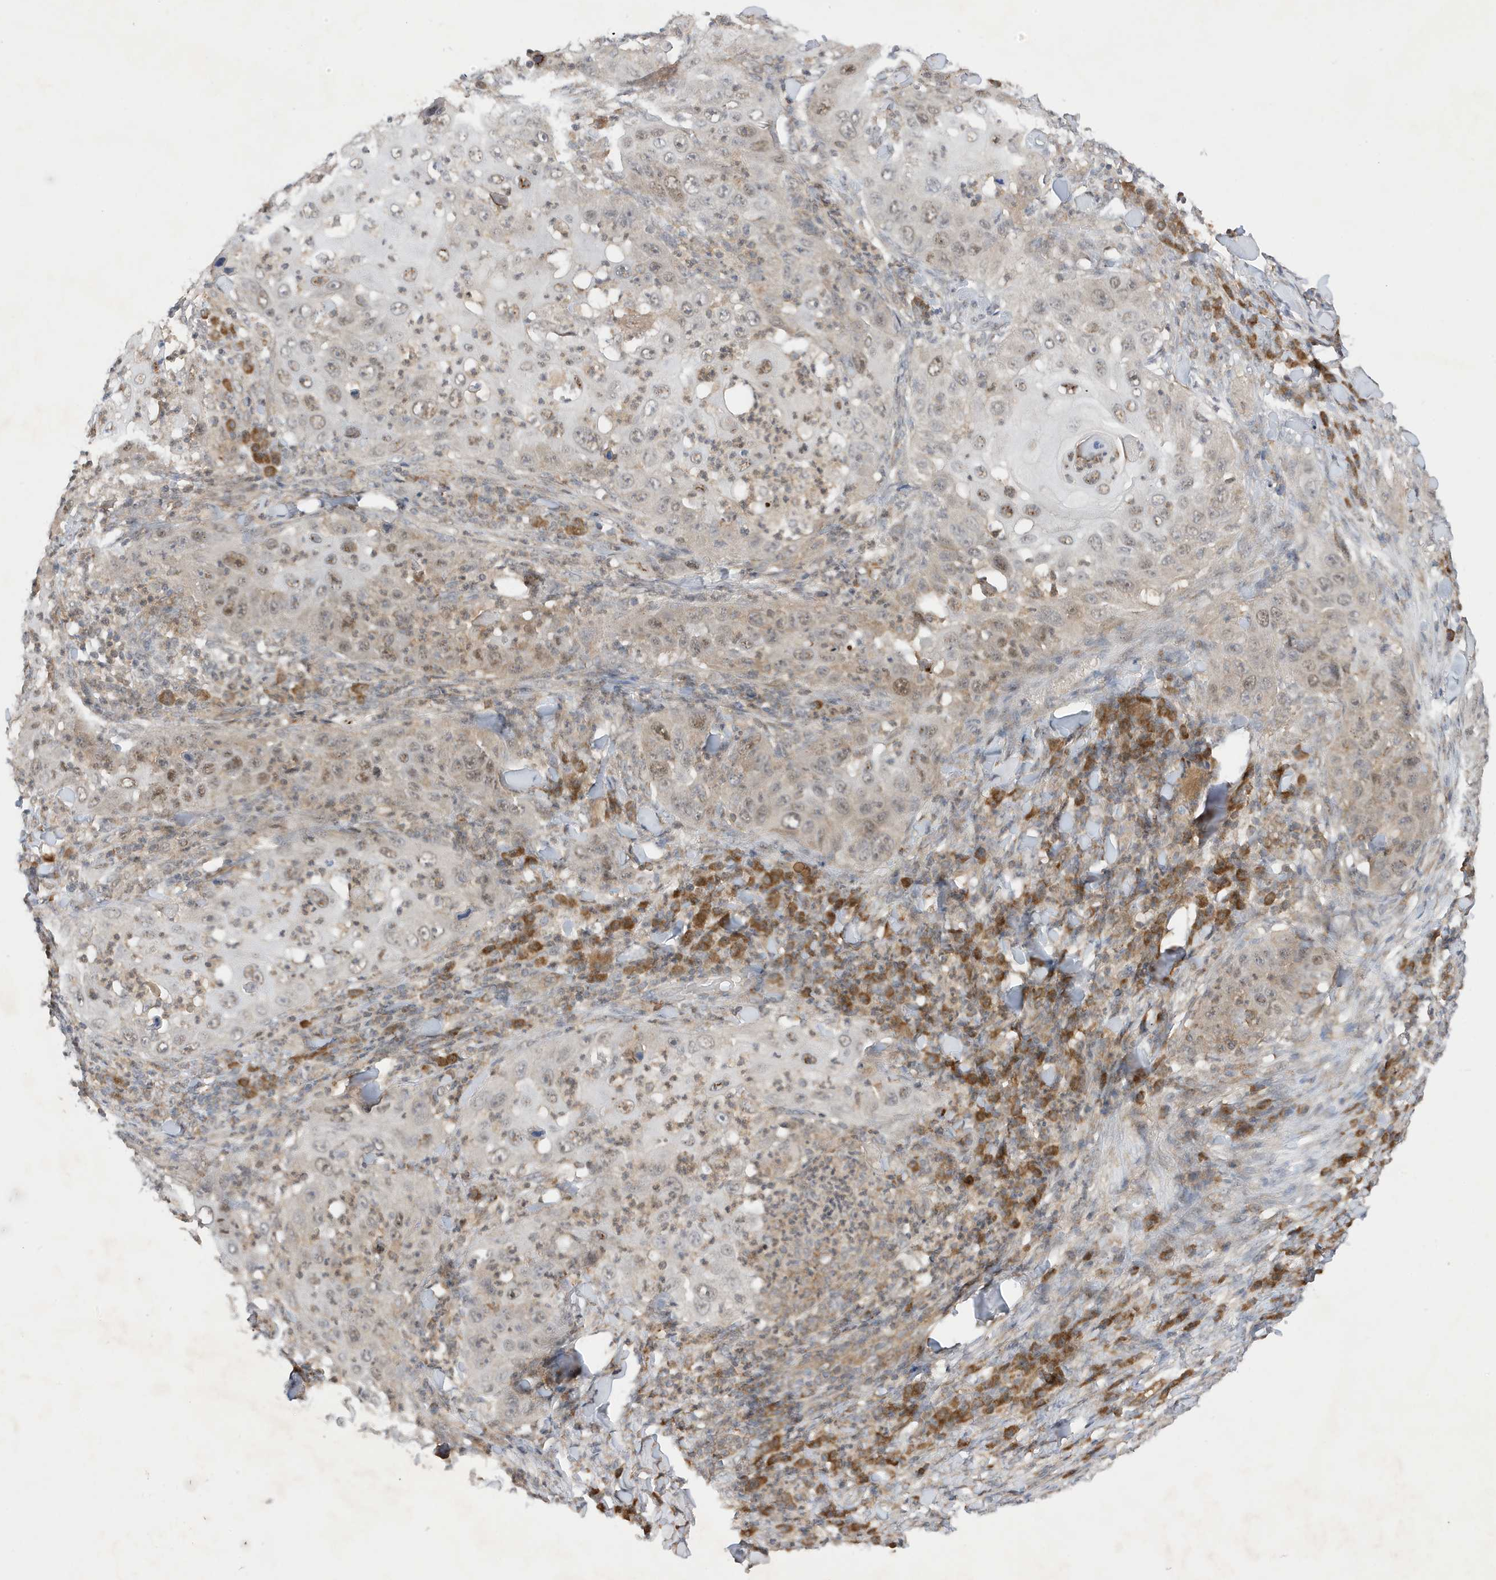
{"staining": {"intensity": "weak", "quantity": "25%-75%", "location": "nuclear"}, "tissue": "skin cancer", "cell_type": "Tumor cells", "image_type": "cancer", "snomed": [{"axis": "morphology", "description": "Squamous cell carcinoma, NOS"}, {"axis": "topography", "description": "Skin"}], "caption": "The histopathology image displays immunohistochemical staining of skin cancer (squamous cell carcinoma). There is weak nuclear staining is present in approximately 25%-75% of tumor cells.", "gene": "MAST3", "patient": {"sex": "female", "age": 44}}